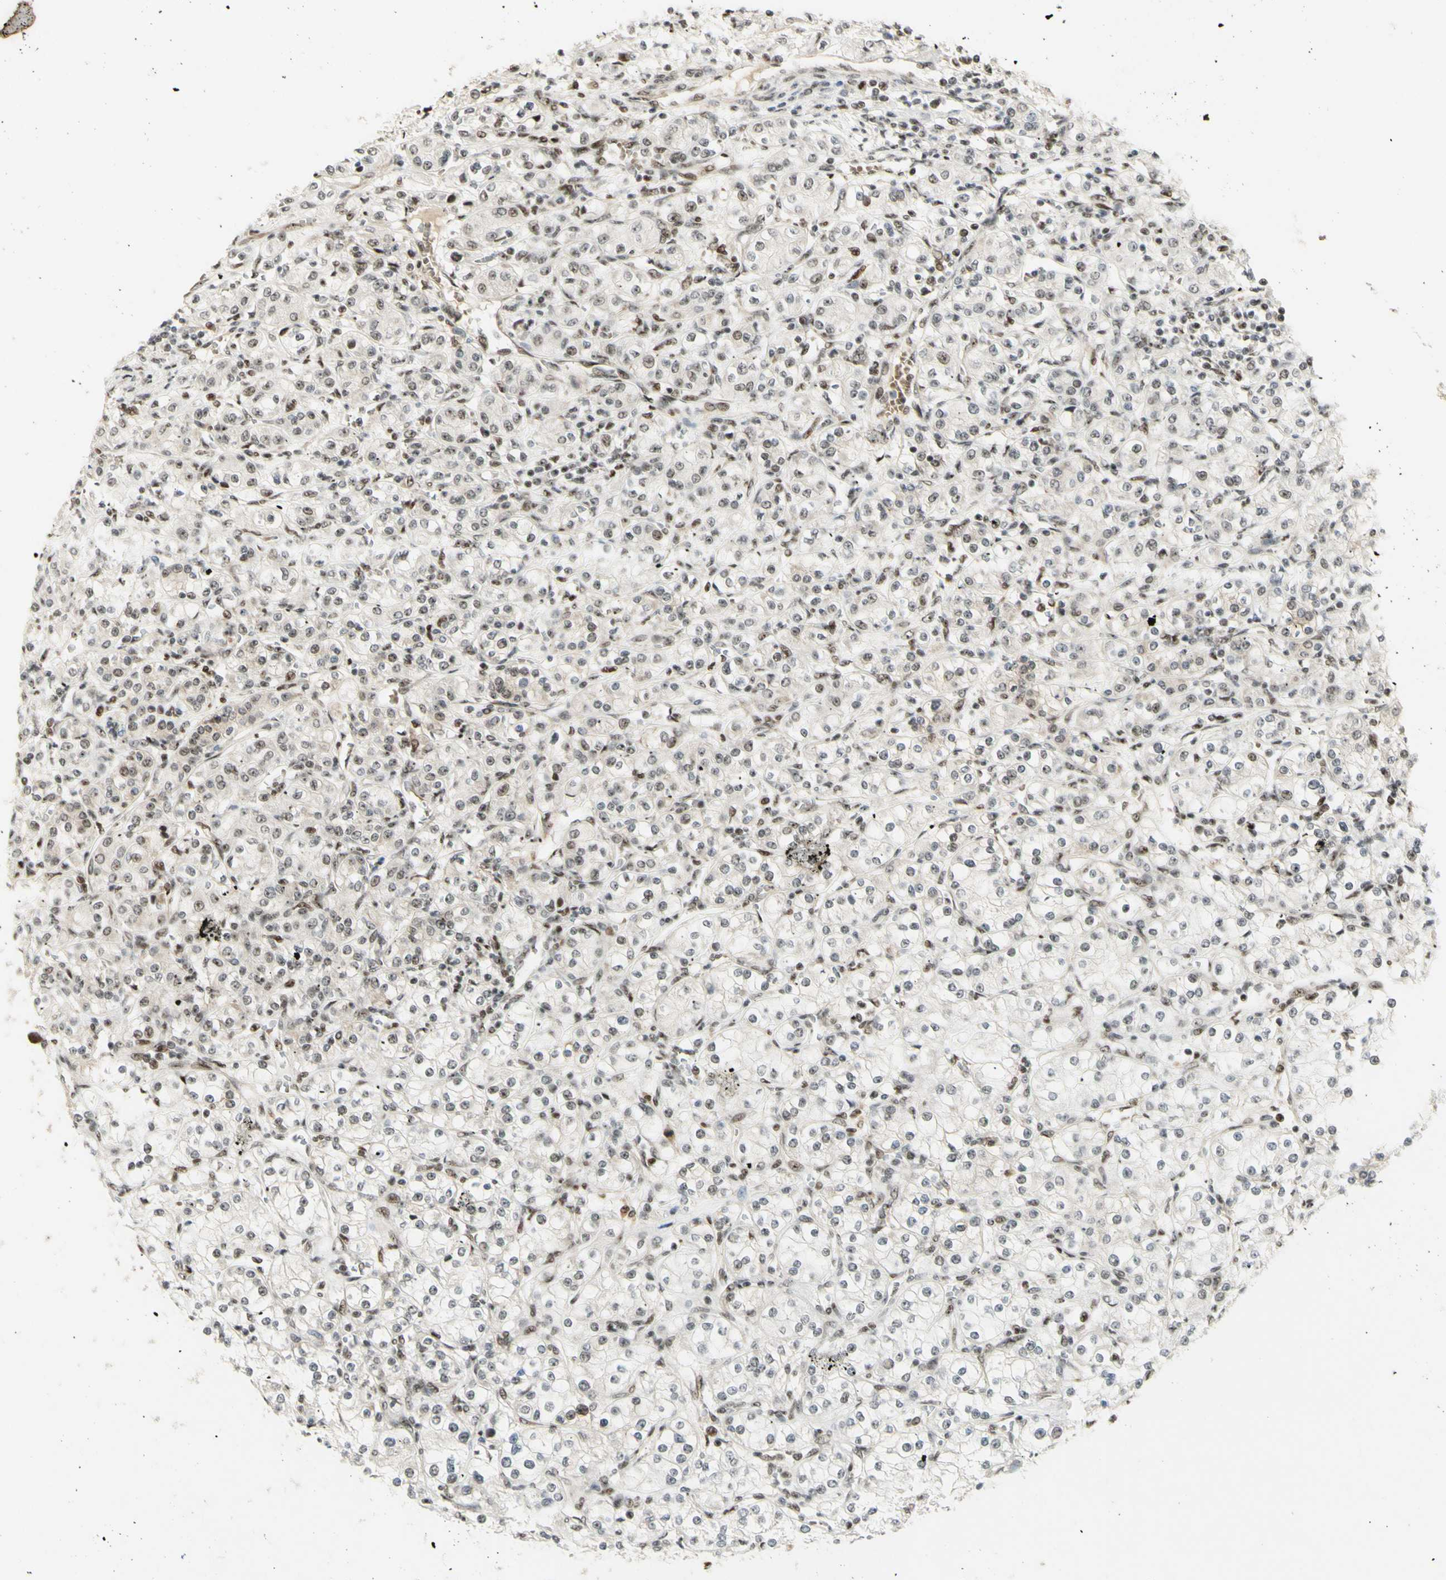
{"staining": {"intensity": "moderate", "quantity": "<25%", "location": "nuclear"}, "tissue": "renal cancer", "cell_type": "Tumor cells", "image_type": "cancer", "snomed": [{"axis": "morphology", "description": "Adenocarcinoma, NOS"}, {"axis": "topography", "description": "Kidney"}], "caption": "Immunohistochemistry of human adenocarcinoma (renal) reveals low levels of moderate nuclear positivity in approximately <25% of tumor cells.", "gene": "DHX9", "patient": {"sex": "male", "age": 77}}